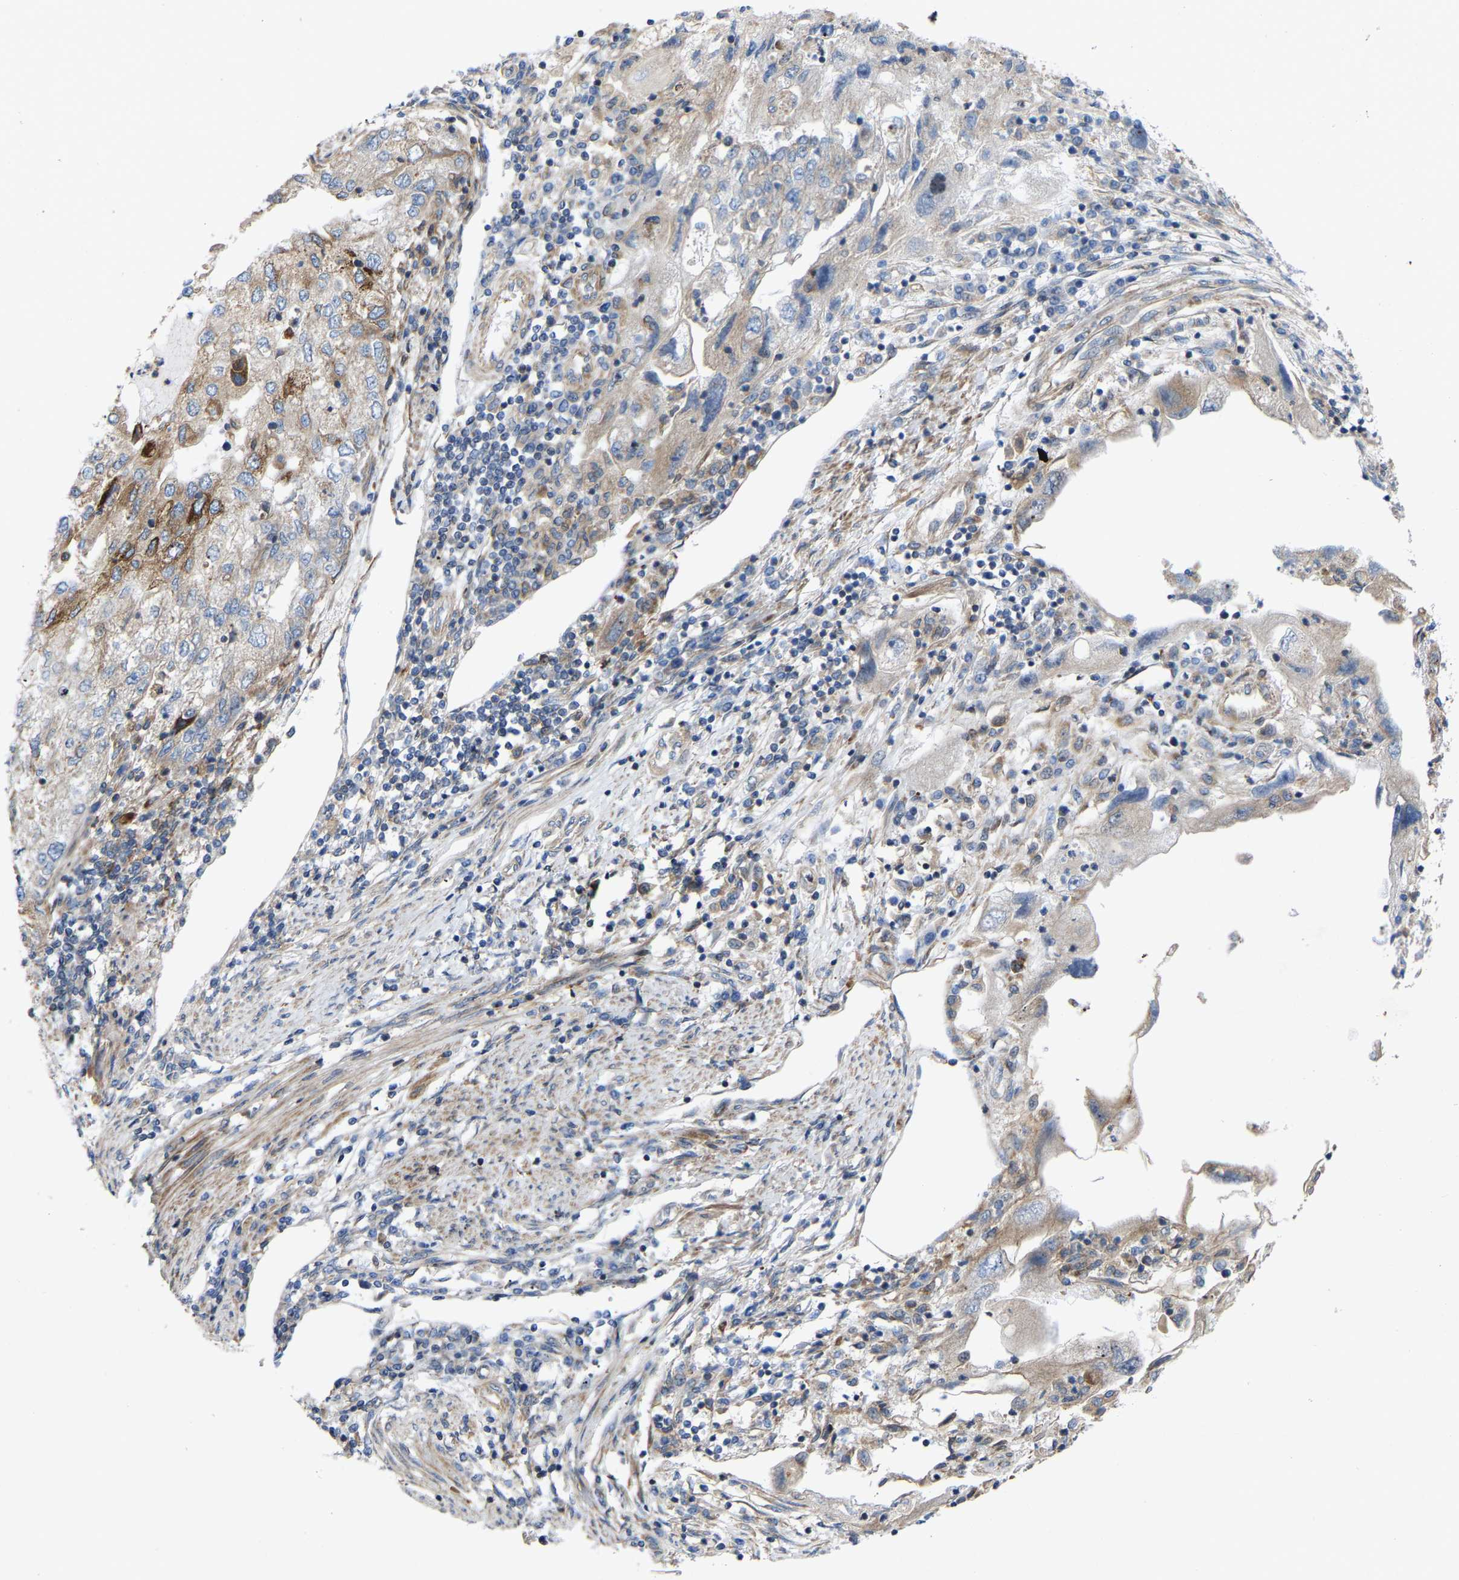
{"staining": {"intensity": "weak", "quantity": "<25%", "location": "cytoplasmic/membranous"}, "tissue": "endometrial cancer", "cell_type": "Tumor cells", "image_type": "cancer", "snomed": [{"axis": "morphology", "description": "Adenocarcinoma, NOS"}, {"axis": "topography", "description": "Endometrium"}], "caption": "Immunohistochemical staining of human endometrial cancer (adenocarcinoma) demonstrates no significant expression in tumor cells.", "gene": "TOR1B", "patient": {"sex": "female", "age": 49}}